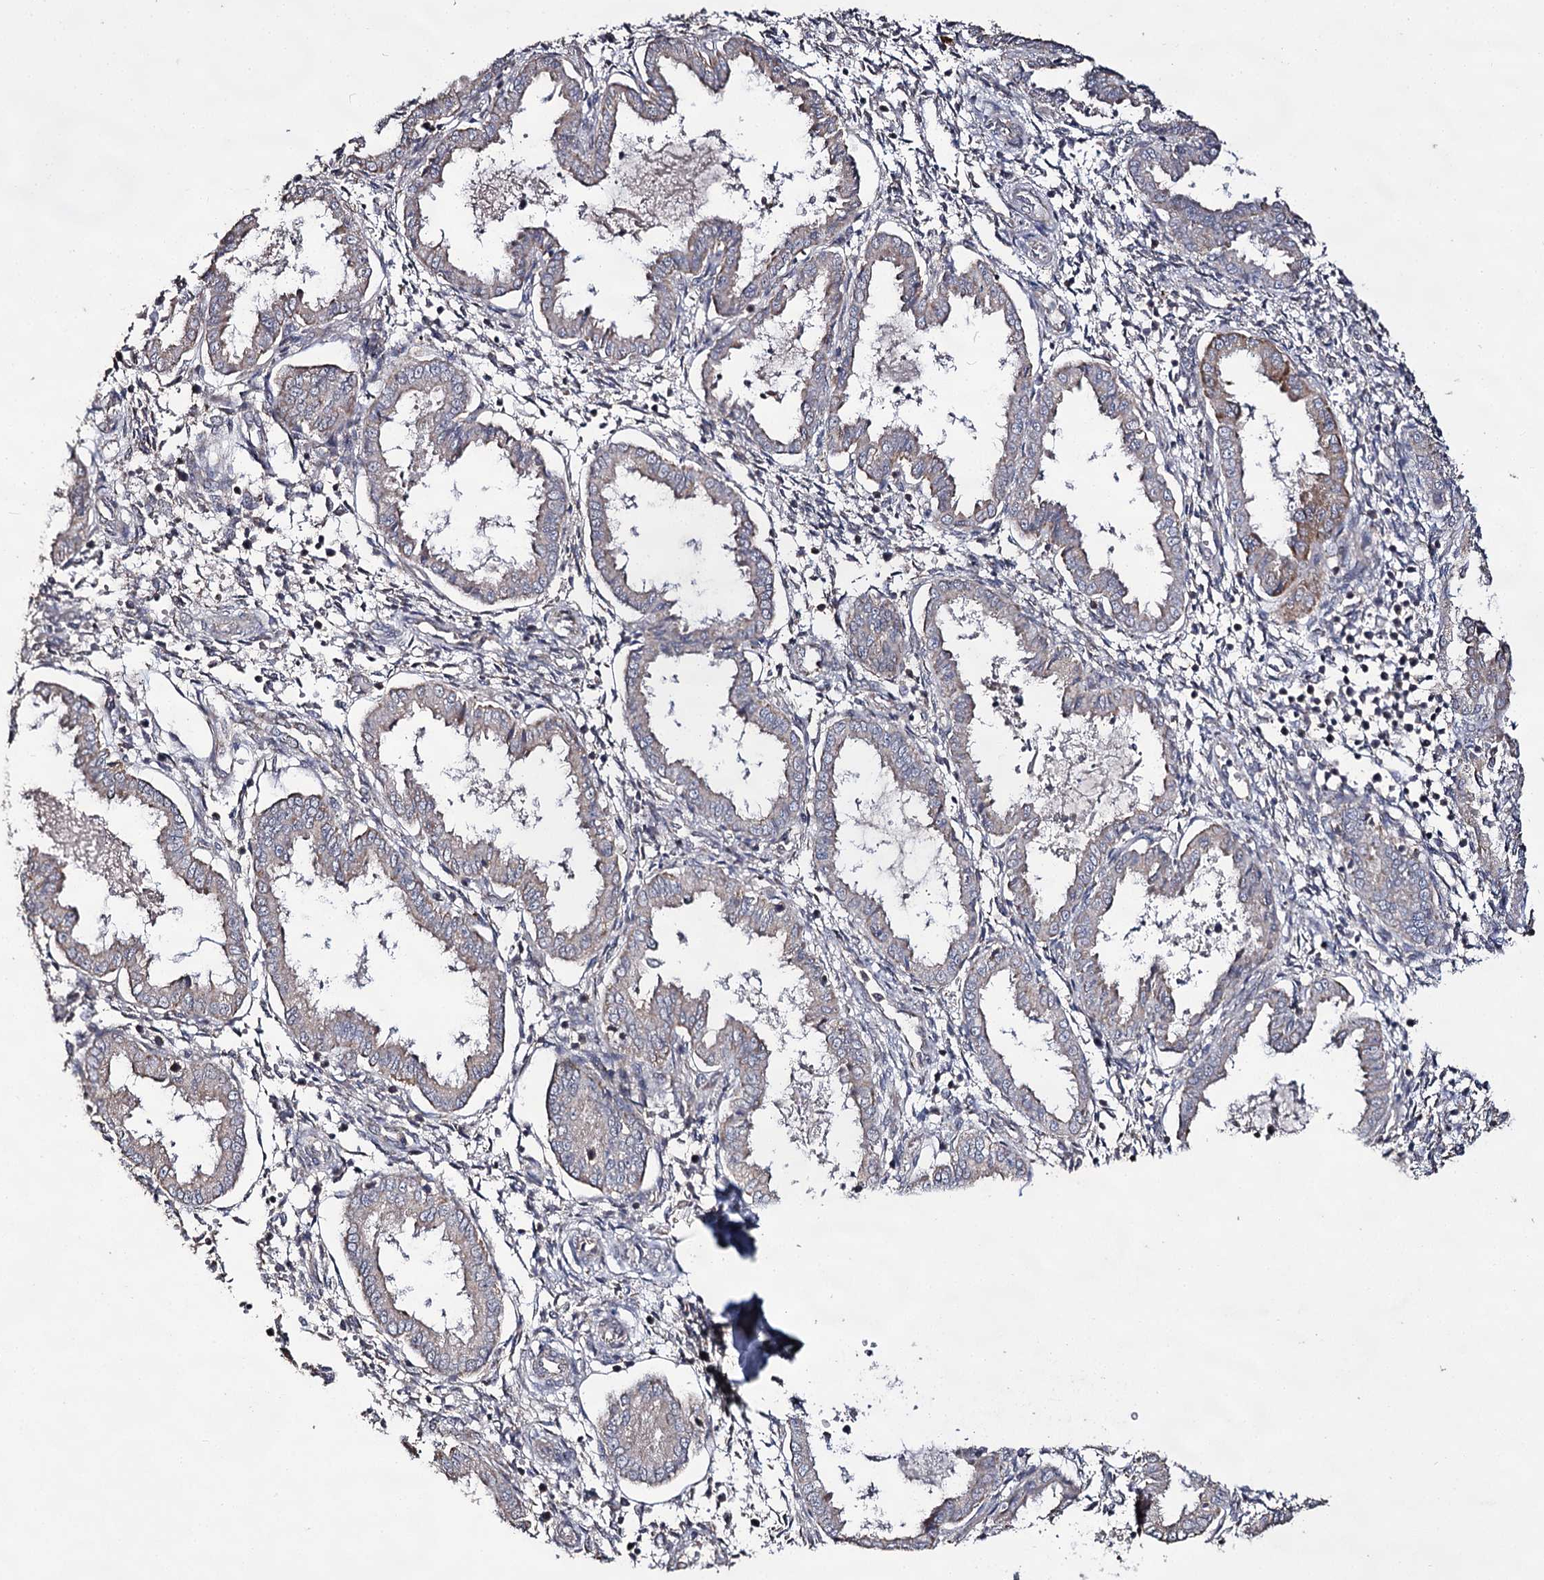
{"staining": {"intensity": "negative", "quantity": "none", "location": "none"}, "tissue": "endometrium", "cell_type": "Cells in endometrial stroma", "image_type": "normal", "snomed": [{"axis": "morphology", "description": "Normal tissue, NOS"}, {"axis": "topography", "description": "Endometrium"}], "caption": "Immunohistochemistry histopathology image of unremarkable endometrium: human endometrium stained with DAB shows no significant protein positivity in cells in endometrial stroma. (DAB (3,3'-diaminobenzidine) IHC with hematoxylin counter stain).", "gene": "ACTR6", "patient": {"sex": "female", "age": 33}}